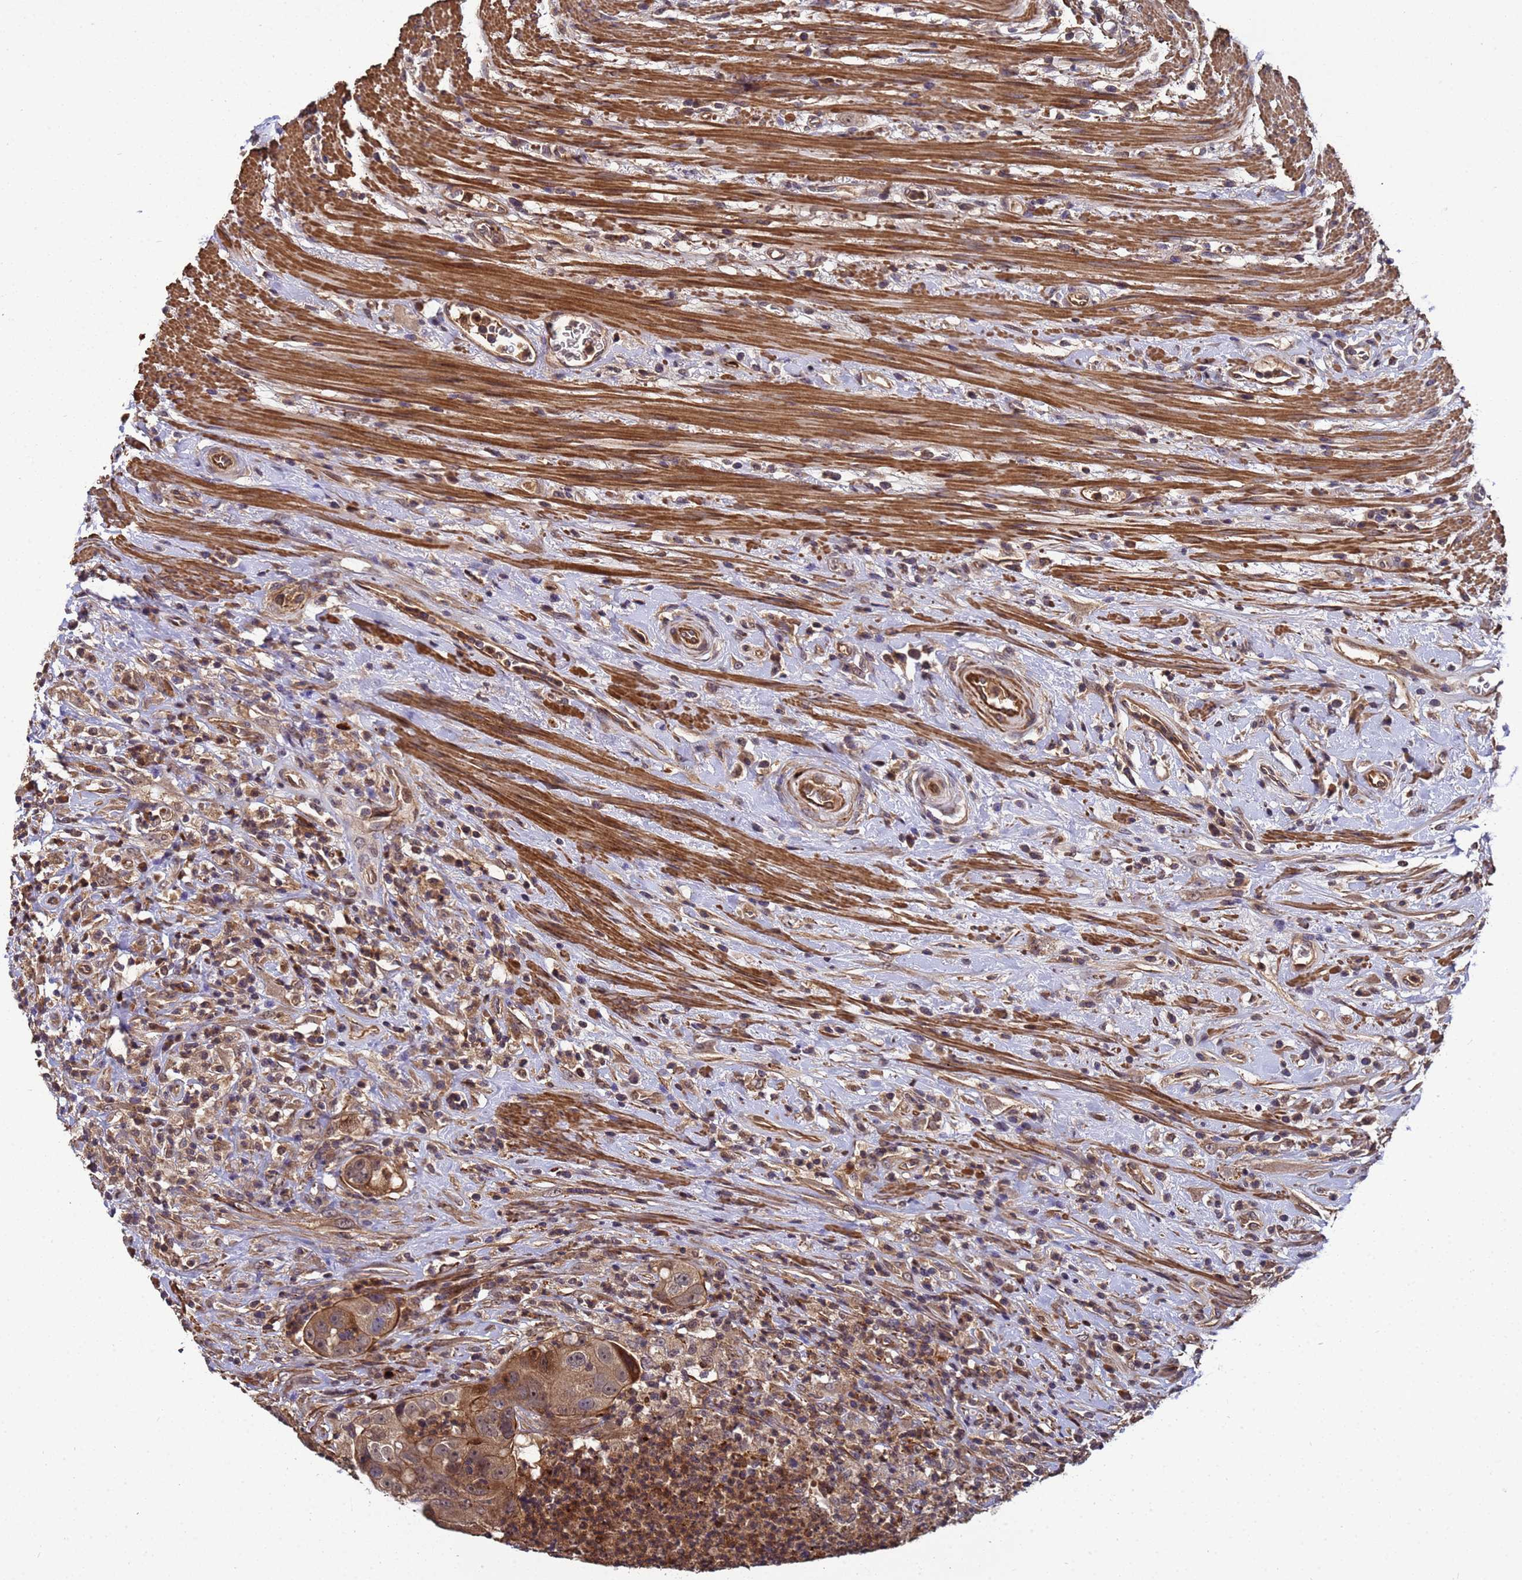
{"staining": {"intensity": "moderate", "quantity": ">75%", "location": "cytoplasmic/membranous"}, "tissue": "colorectal cancer", "cell_type": "Tumor cells", "image_type": "cancer", "snomed": [{"axis": "morphology", "description": "Adenocarcinoma, NOS"}, {"axis": "topography", "description": "Rectum"}], "caption": "A micrograph showing moderate cytoplasmic/membranous positivity in about >75% of tumor cells in colorectal cancer, as visualized by brown immunohistochemical staining.", "gene": "GSTCD", "patient": {"sex": "male", "age": 59}}